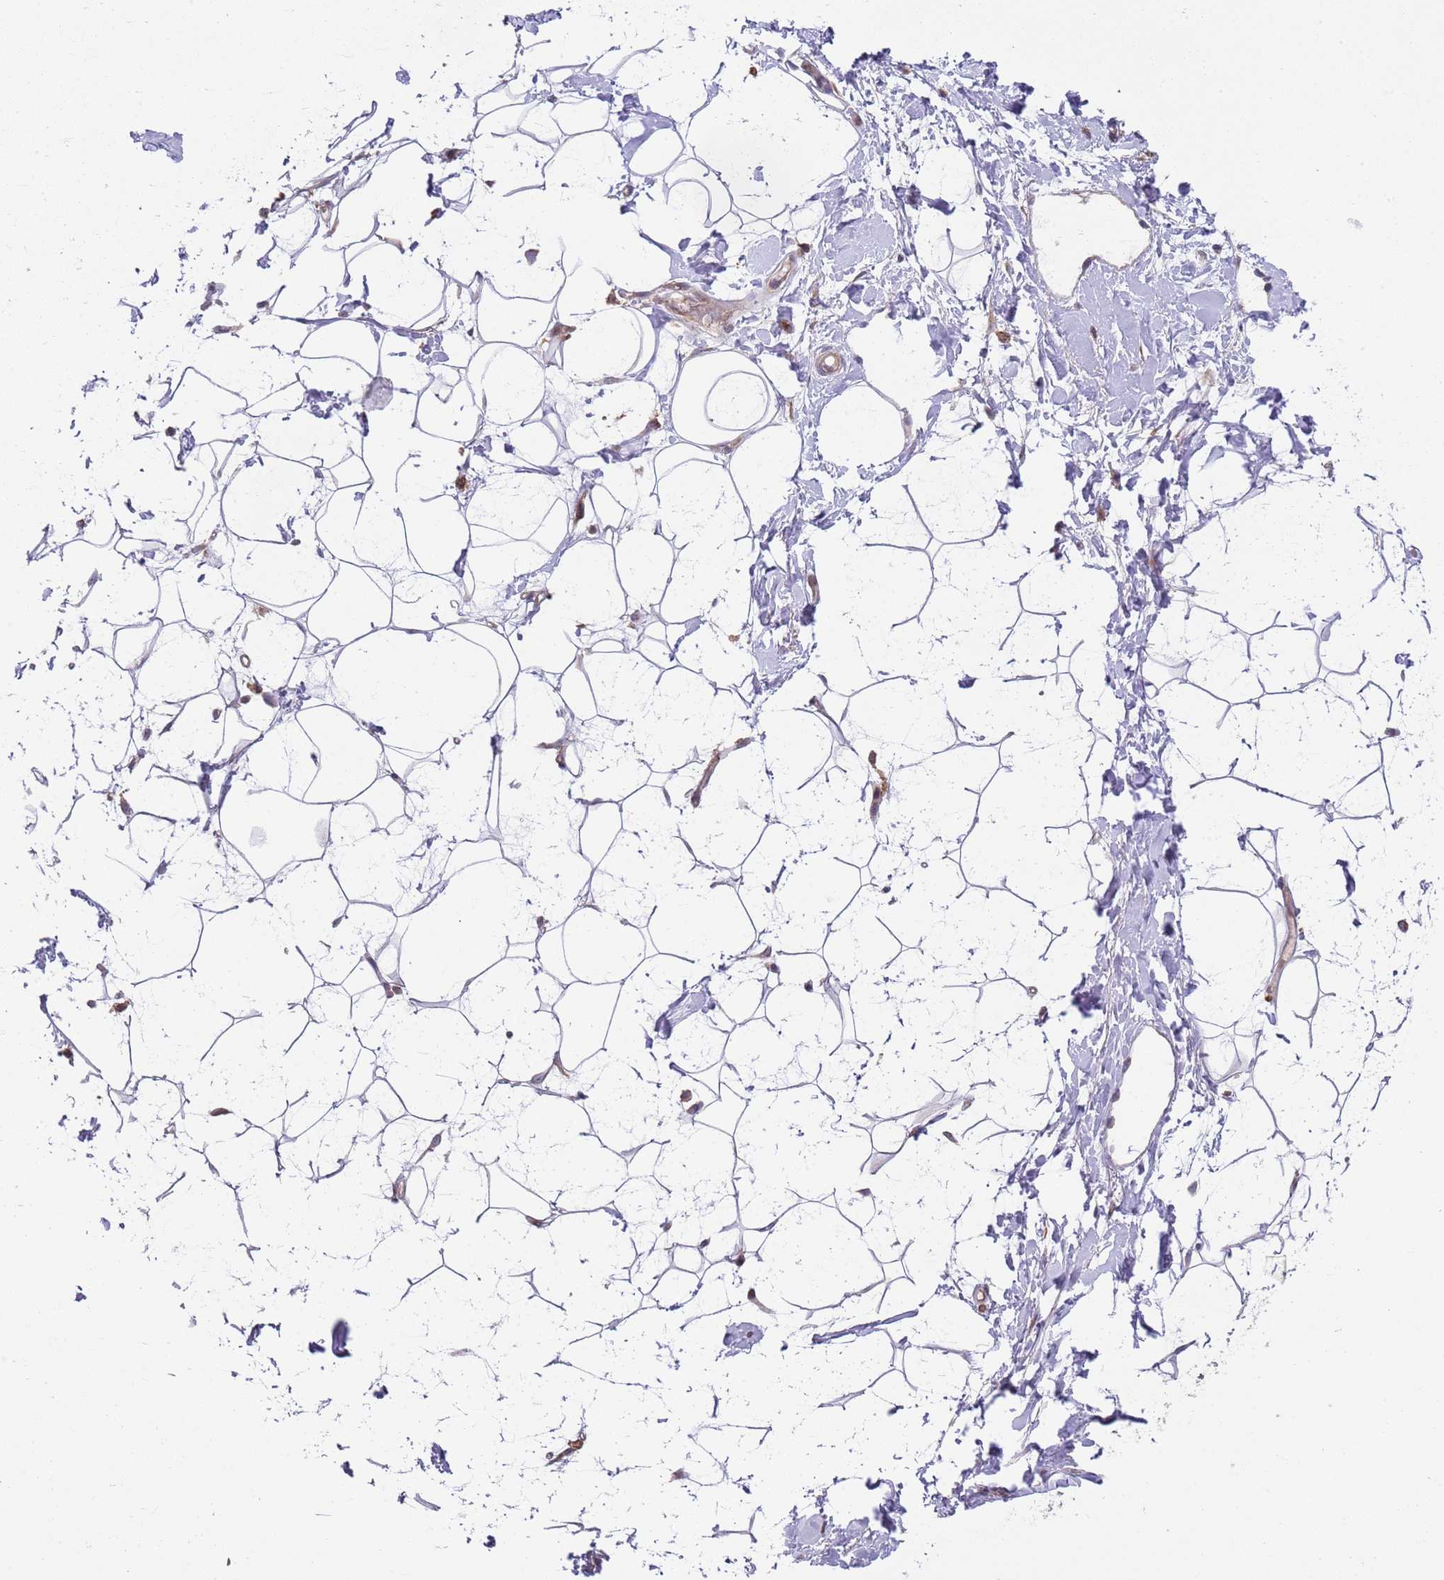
{"staining": {"intensity": "negative", "quantity": "none", "location": "none"}, "tissue": "adipose tissue", "cell_type": "Adipocytes", "image_type": "normal", "snomed": [{"axis": "morphology", "description": "Normal tissue, NOS"}, {"axis": "topography", "description": "Breast"}], "caption": "Immunohistochemistry (IHC) image of normal adipose tissue: human adipose tissue stained with DAB displays no significant protein expression in adipocytes. (Immunohistochemistry, brightfield microscopy, high magnification).", "gene": "GGA1", "patient": {"sex": "female", "age": 26}}